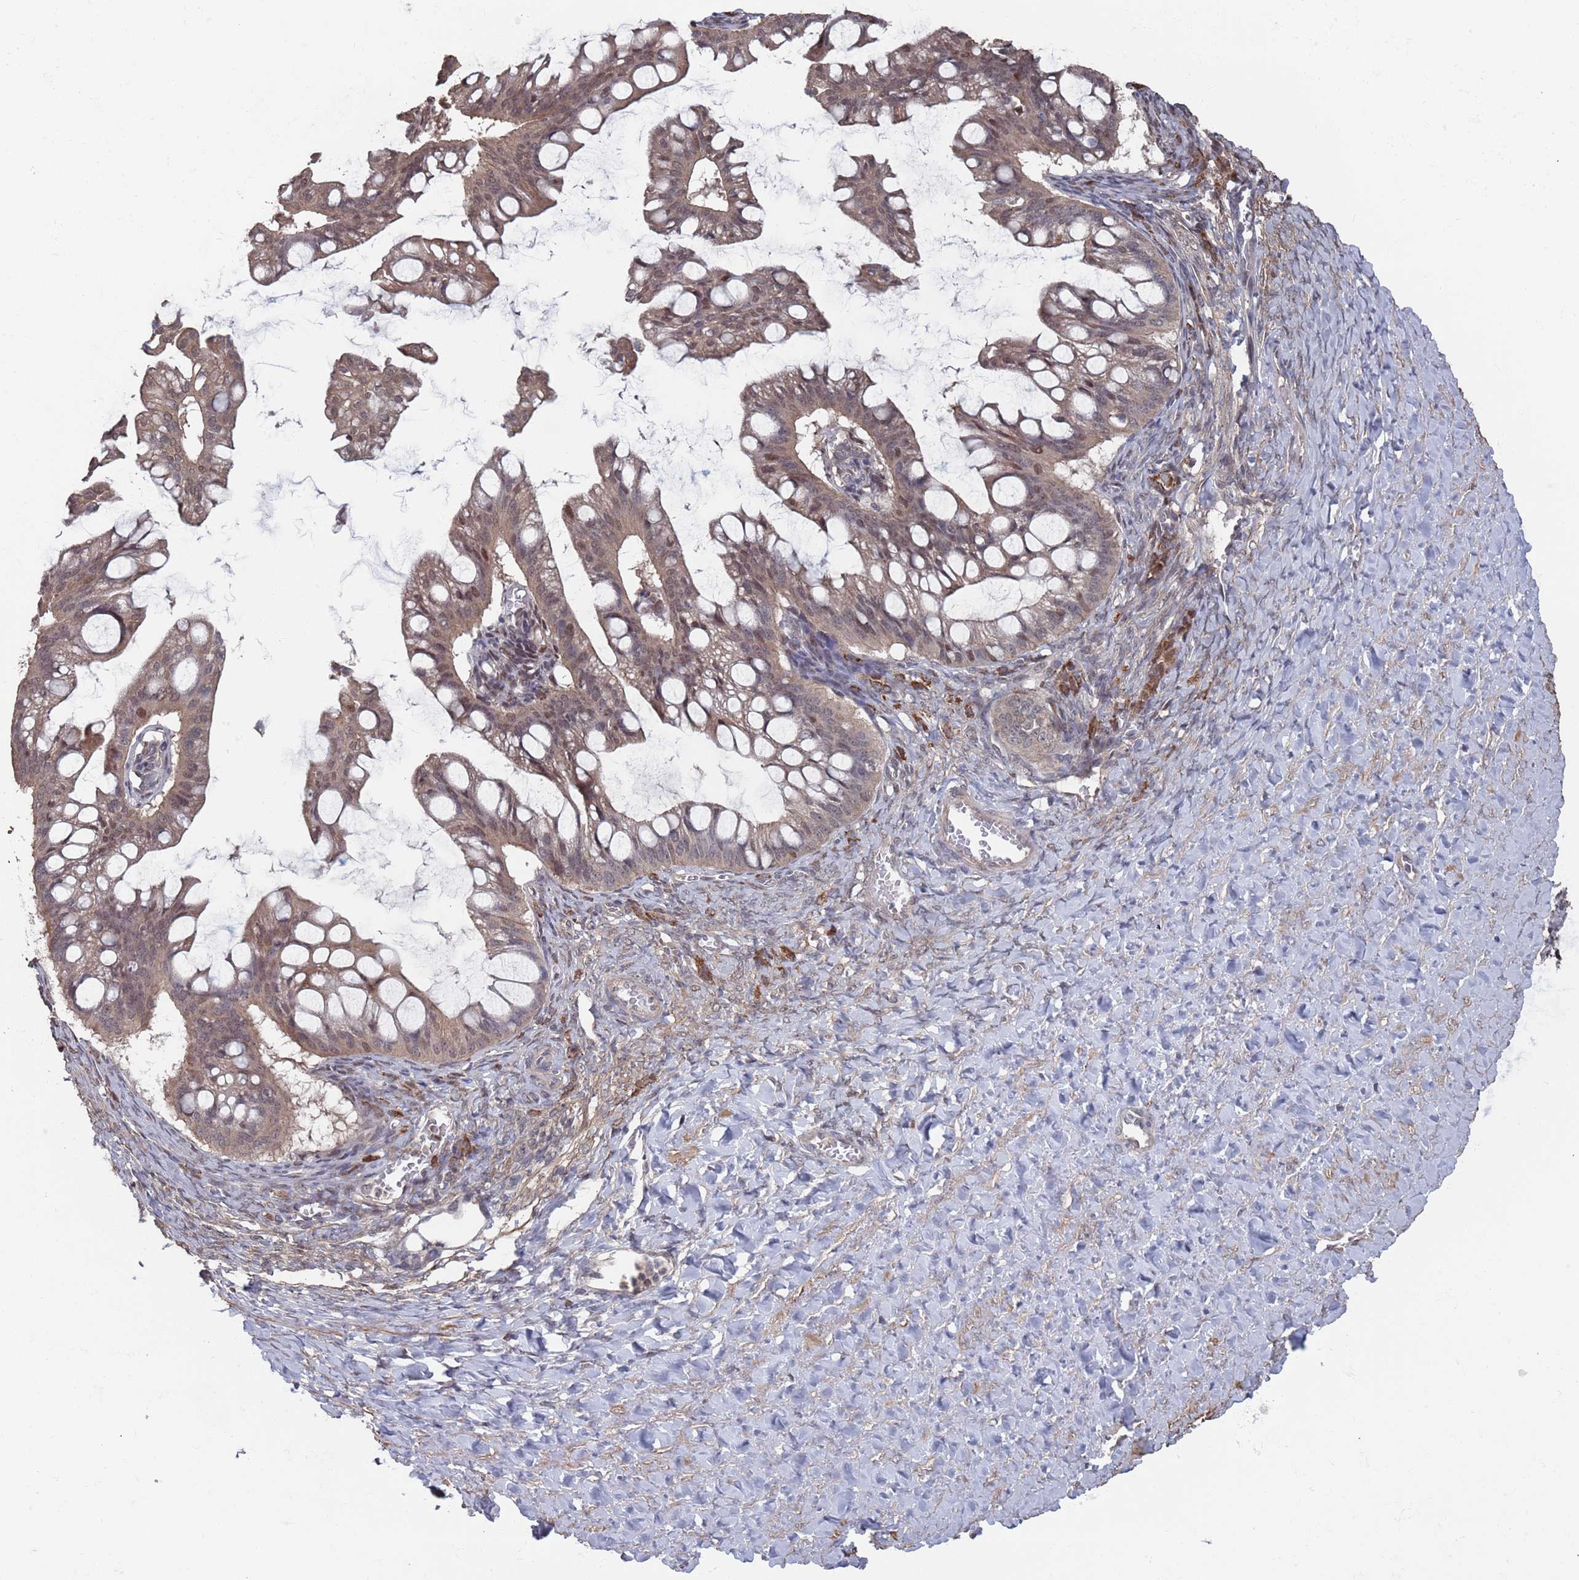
{"staining": {"intensity": "weak", "quantity": "25%-75%", "location": "cytoplasmic/membranous,nuclear"}, "tissue": "ovarian cancer", "cell_type": "Tumor cells", "image_type": "cancer", "snomed": [{"axis": "morphology", "description": "Cystadenocarcinoma, mucinous, NOS"}, {"axis": "topography", "description": "Ovary"}], "caption": "High-magnification brightfield microscopy of ovarian cancer (mucinous cystadenocarcinoma) stained with DAB (3,3'-diaminobenzidine) (brown) and counterstained with hematoxylin (blue). tumor cells exhibit weak cytoplasmic/membranous and nuclear staining is appreciated in approximately25%-75% of cells.", "gene": "DGKD", "patient": {"sex": "female", "age": 73}}